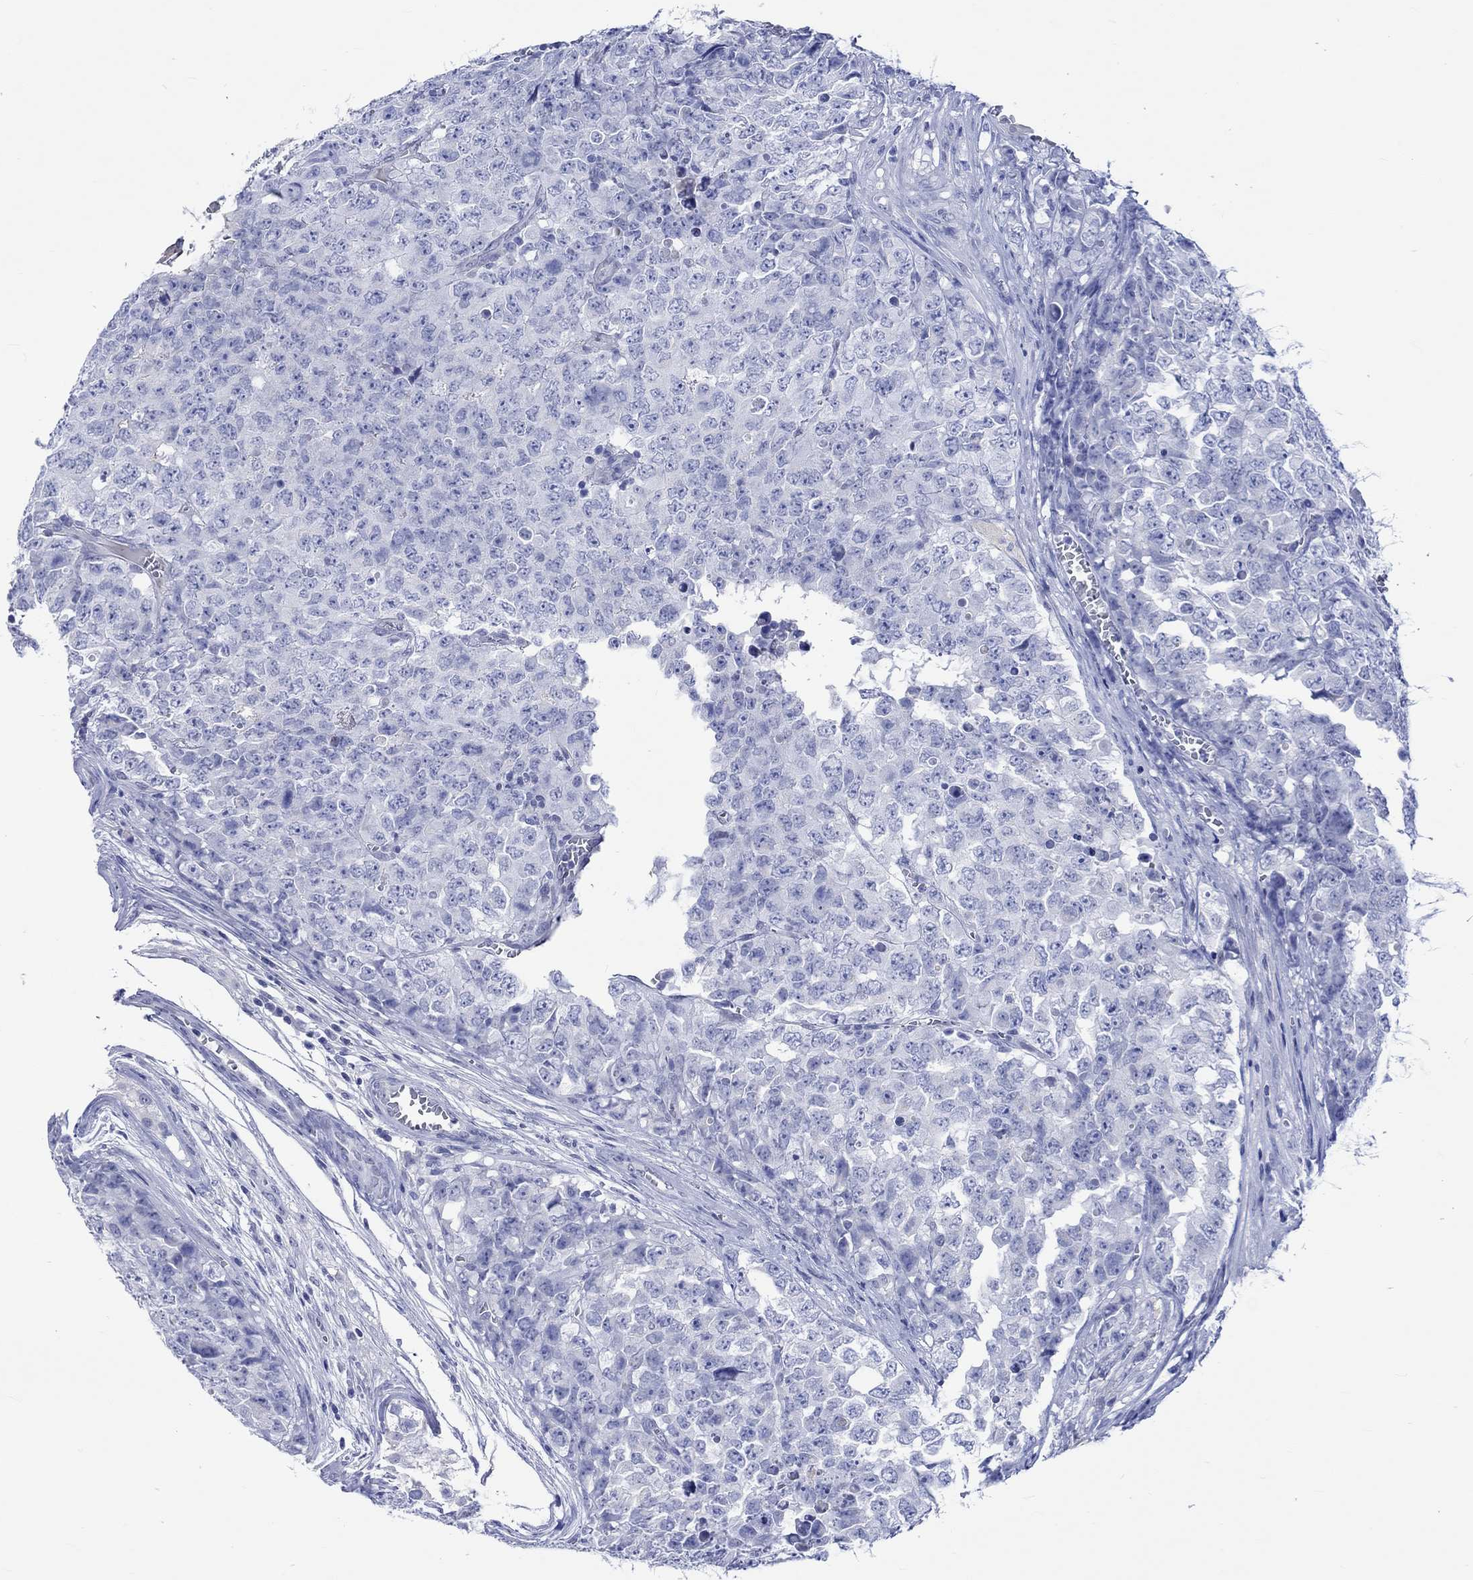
{"staining": {"intensity": "negative", "quantity": "none", "location": "none"}, "tissue": "testis cancer", "cell_type": "Tumor cells", "image_type": "cancer", "snomed": [{"axis": "morphology", "description": "Carcinoma, Embryonal, NOS"}, {"axis": "topography", "description": "Testis"}], "caption": "High power microscopy photomicrograph of an immunohistochemistry histopathology image of embryonal carcinoma (testis), revealing no significant expression in tumor cells.", "gene": "KLHL33", "patient": {"sex": "male", "age": 23}}